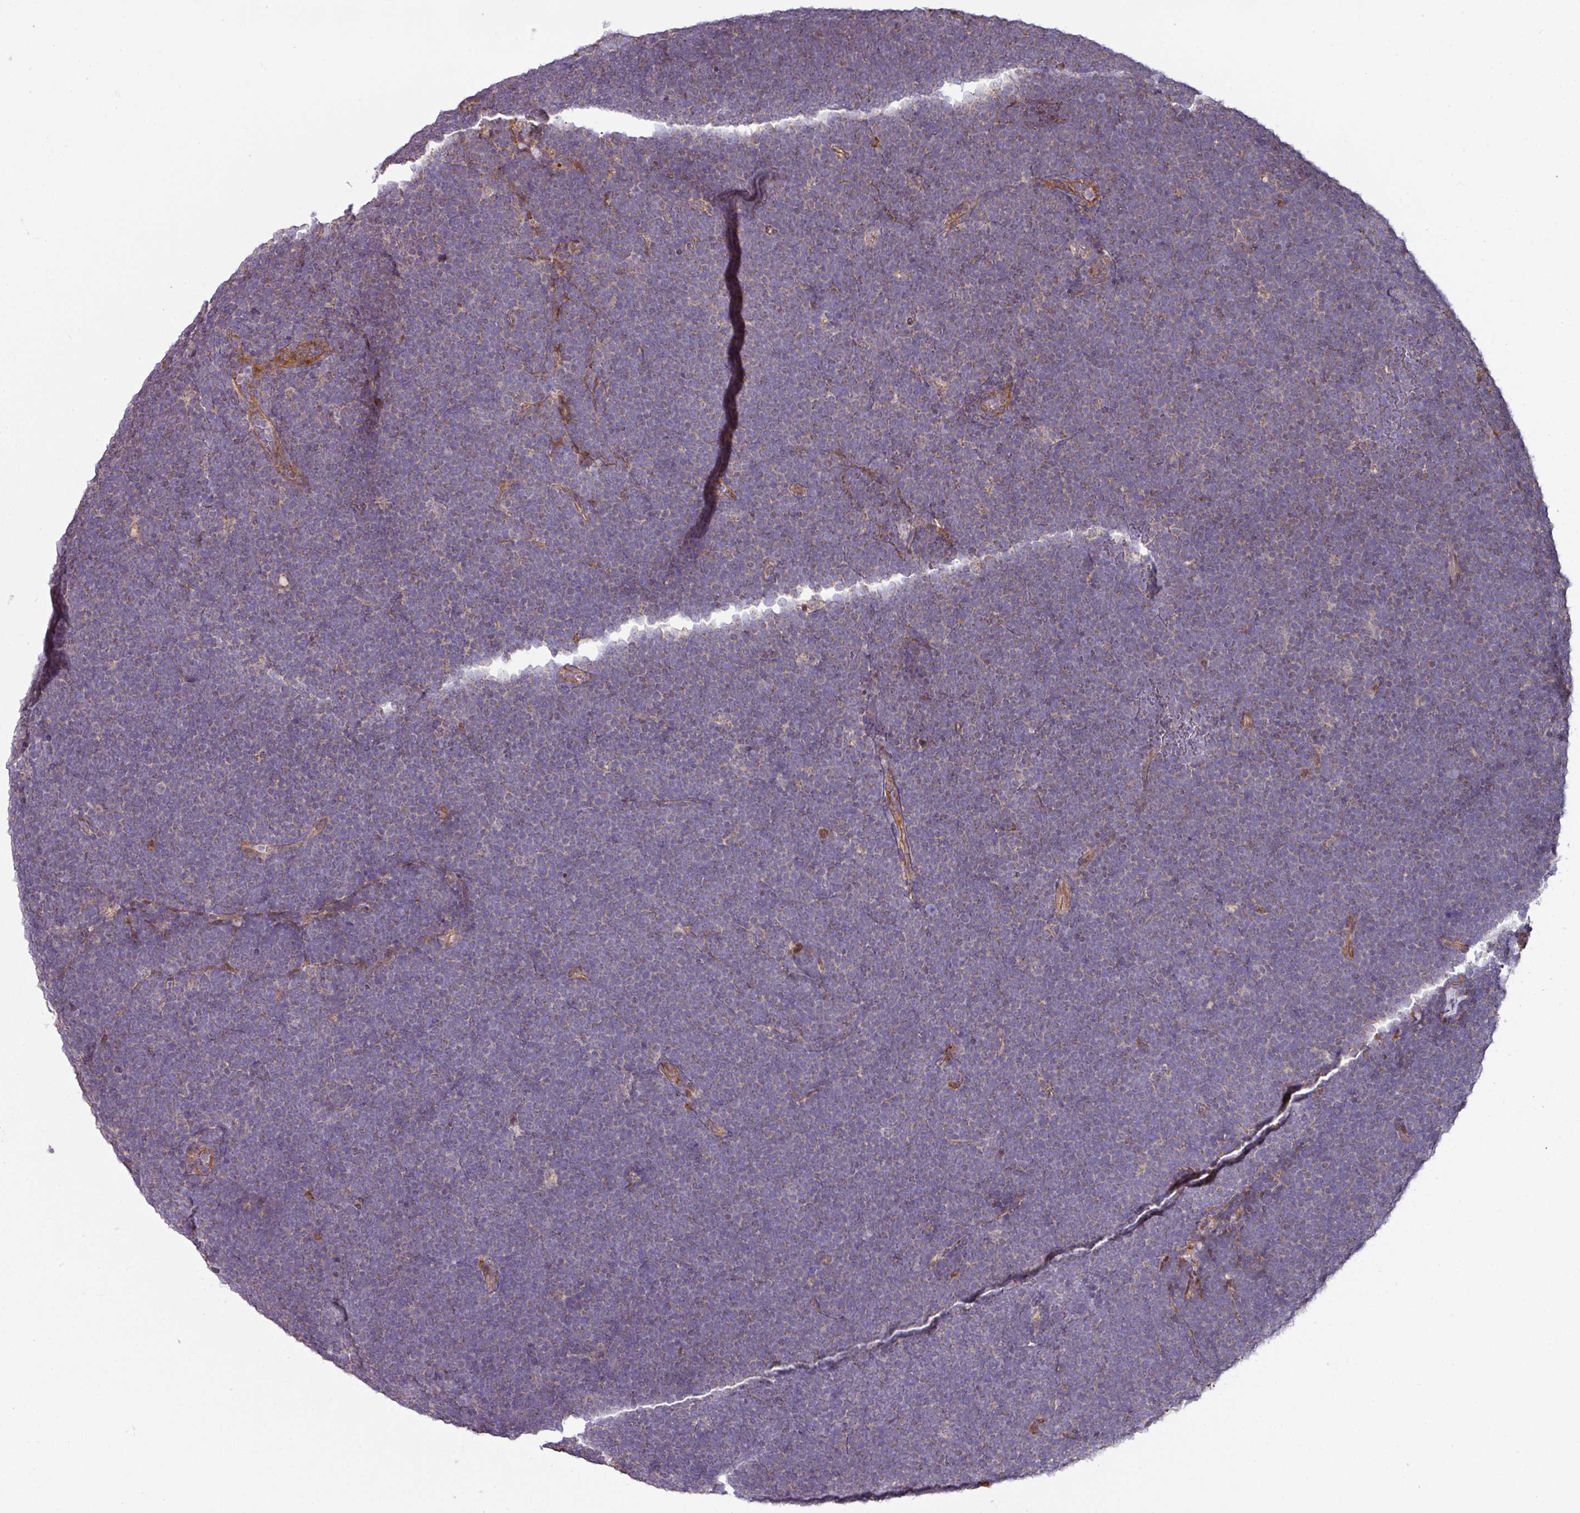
{"staining": {"intensity": "negative", "quantity": "none", "location": "none"}, "tissue": "lymphoma", "cell_type": "Tumor cells", "image_type": "cancer", "snomed": [{"axis": "morphology", "description": "Malignant lymphoma, non-Hodgkin's type, High grade"}, {"axis": "topography", "description": "Lymph node"}], "caption": "Tumor cells are negative for protein expression in human lymphoma.", "gene": "STK35", "patient": {"sex": "male", "age": 13}}